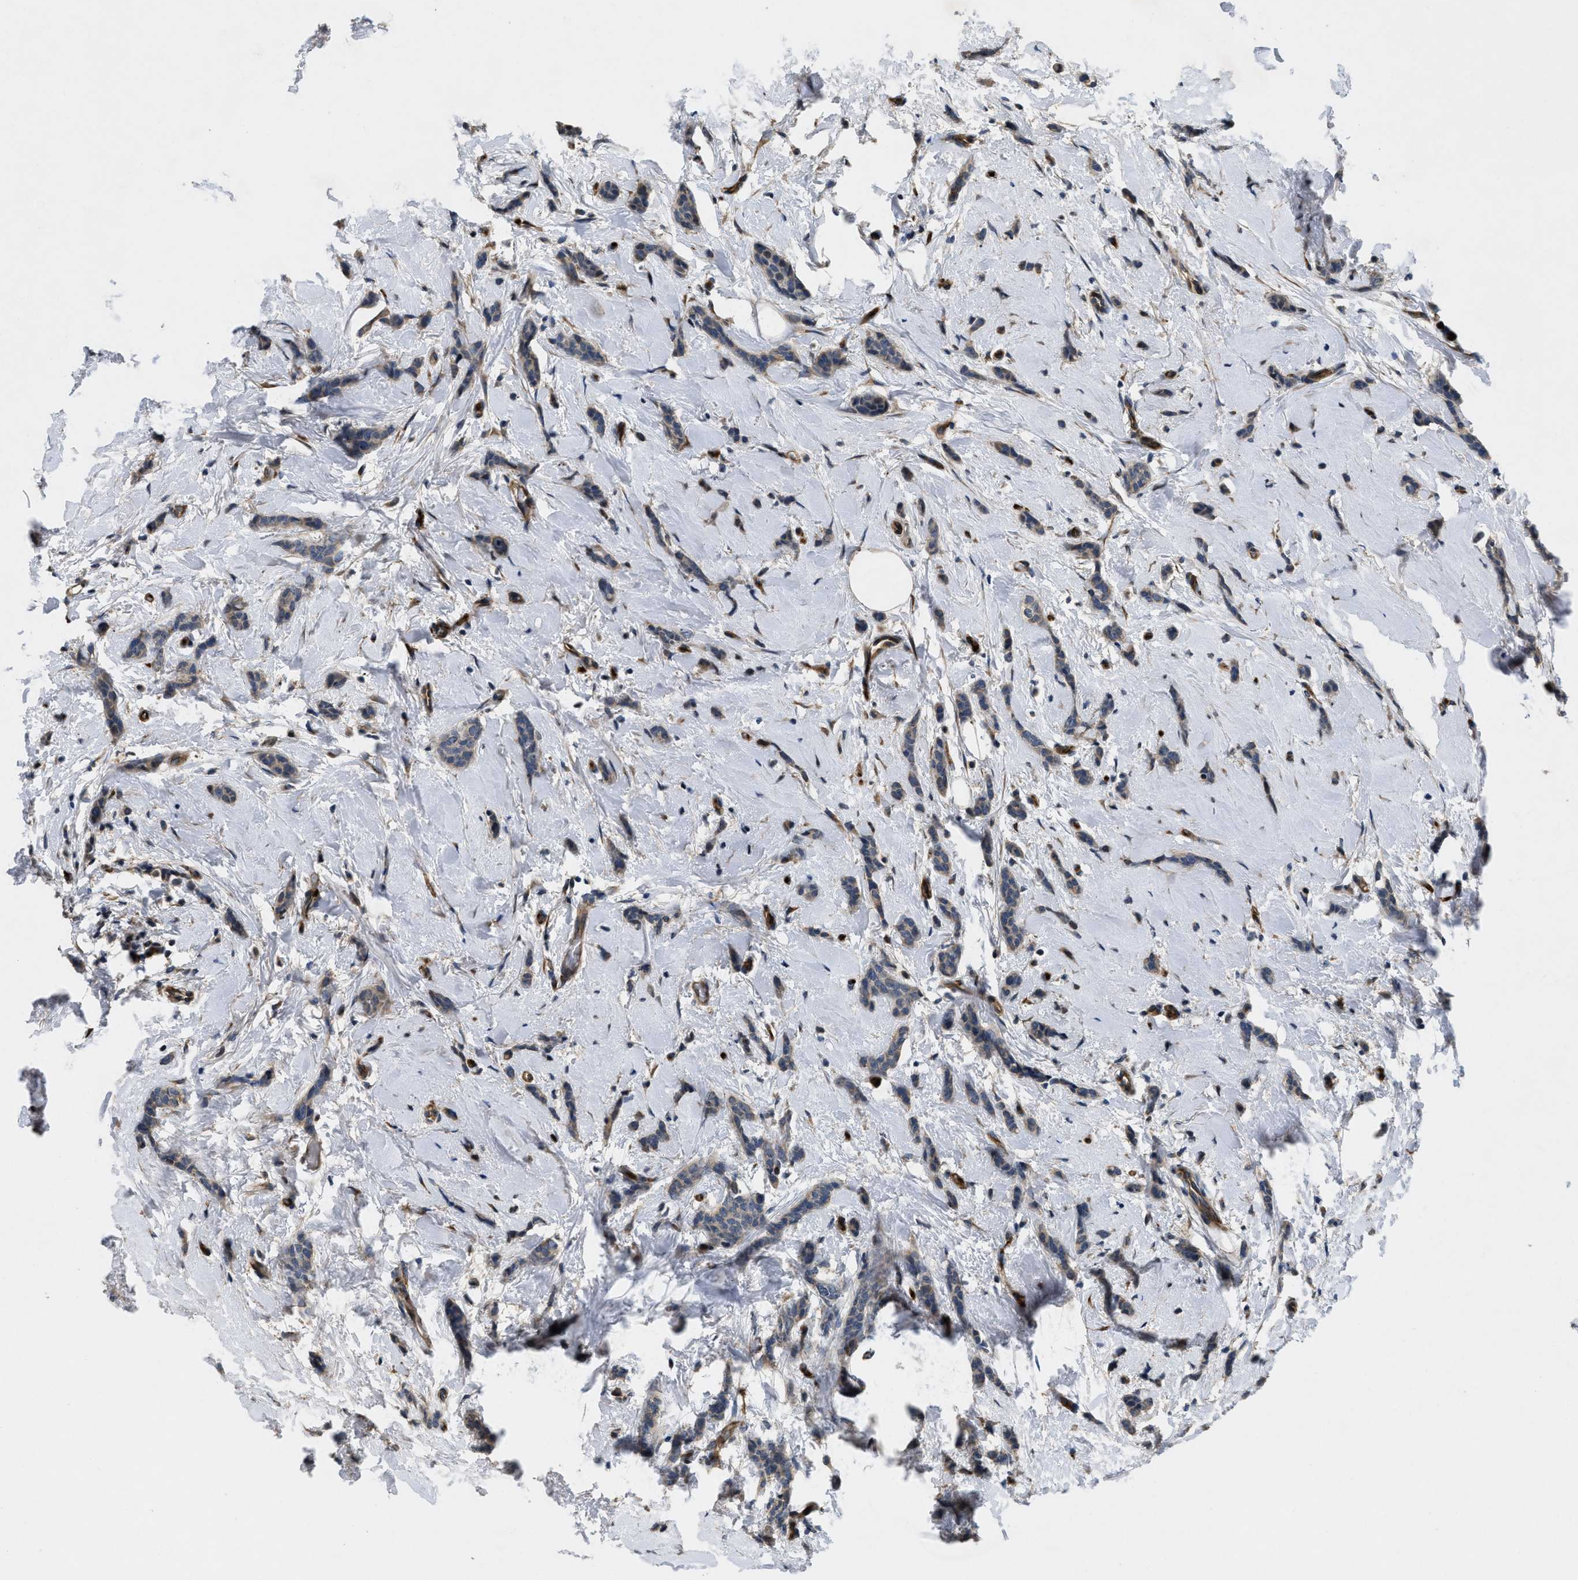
{"staining": {"intensity": "weak", "quantity": ">75%", "location": "cytoplasmic/membranous"}, "tissue": "breast cancer", "cell_type": "Tumor cells", "image_type": "cancer", "snomed": [{"axis": "morphology", "description": "Lobular carcinoma"}, {"axis": "topography", "description": "Skin"}, {"axis": "topography", "description": "Breast"}], "caption": "Breast lobular carcinoma tissue shows weak cytoplasmic/membranous expression in about >75% of tumor cells, visualized by immunohistochemistry.", "gene": "HSPA12B", "patient": {"sex": "female", "age": 46}}